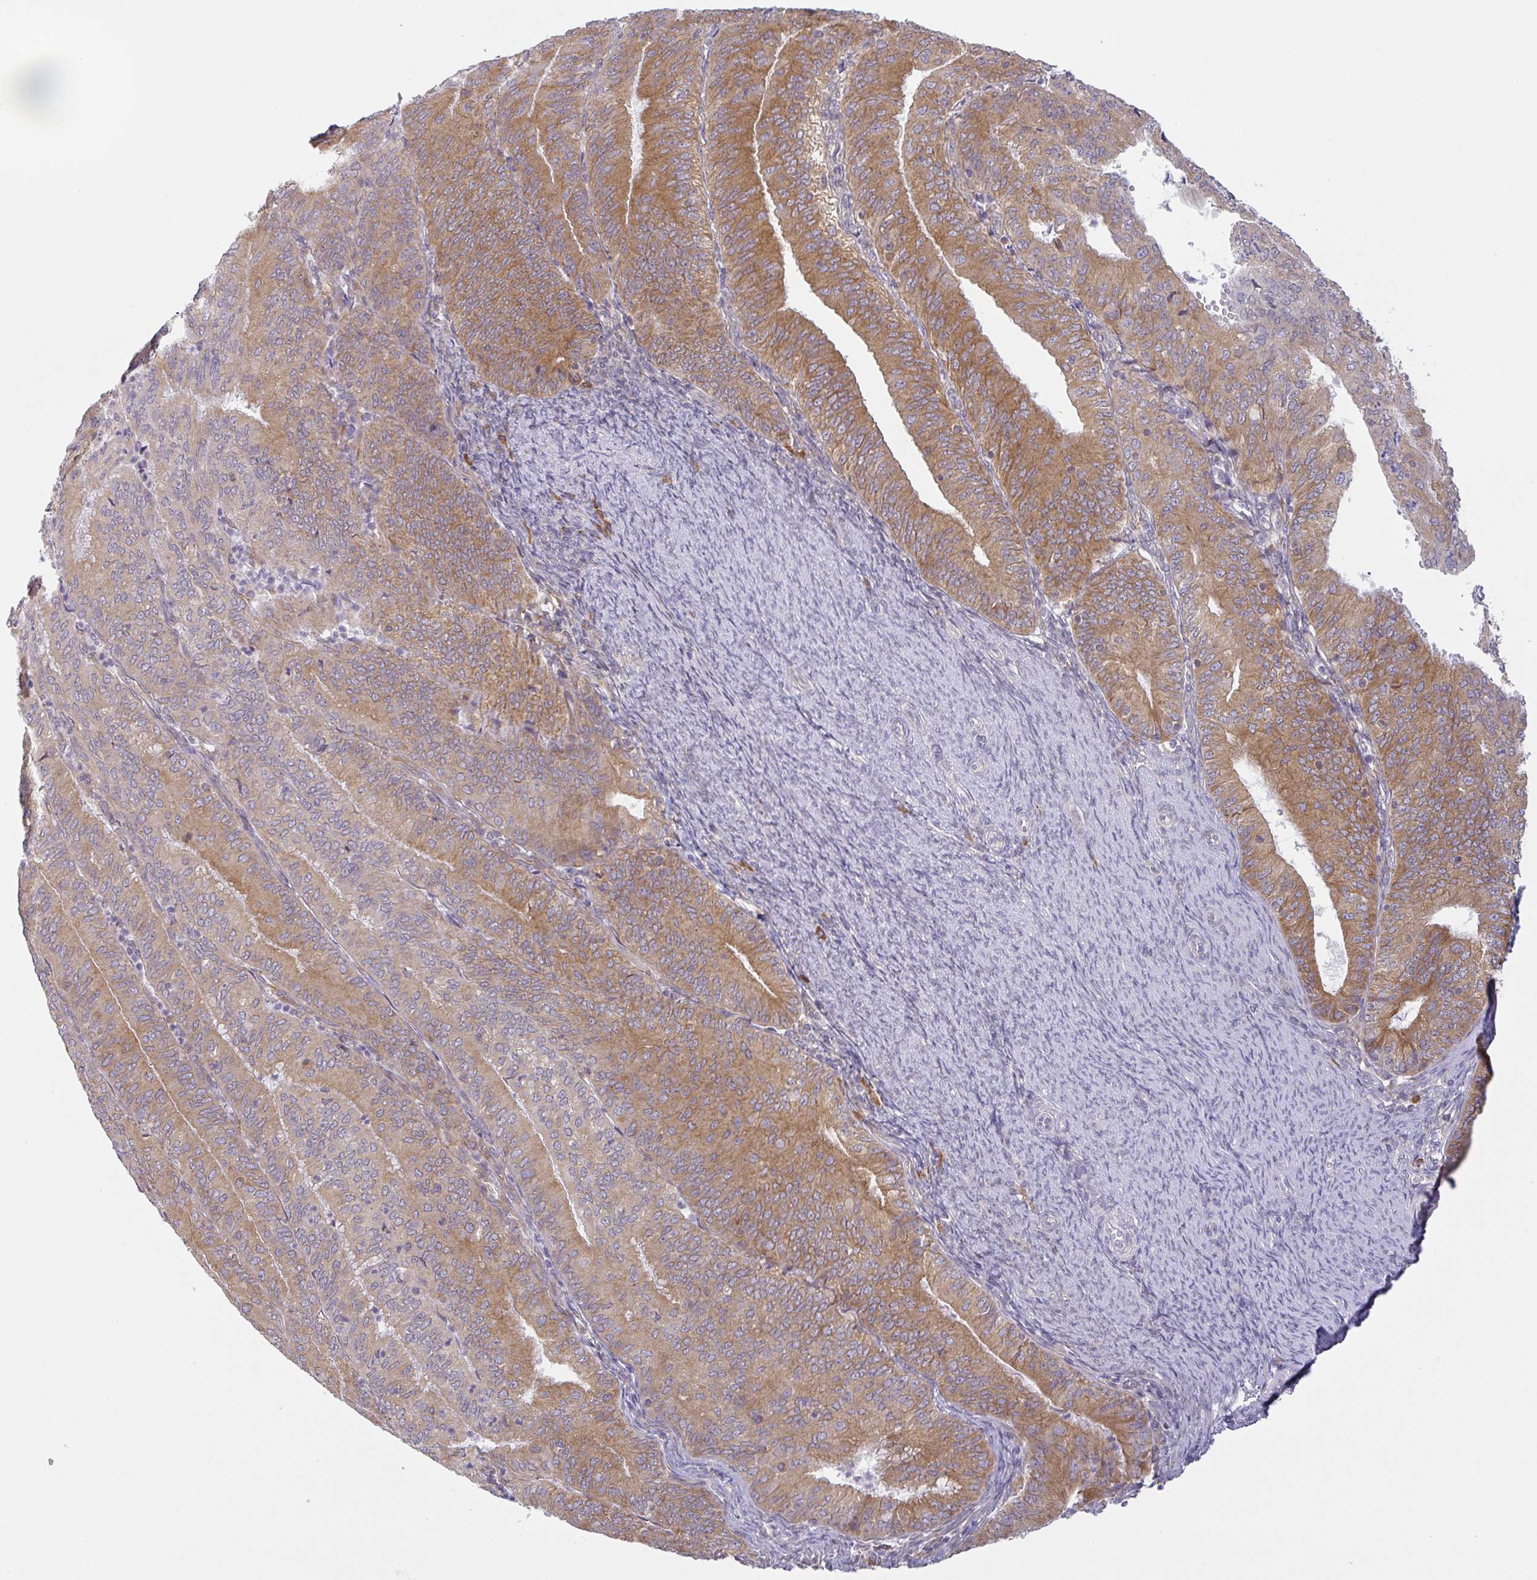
{"staining": {"intensity": "moderate", "quantity": ">75%", "location": "cytoplasmic/membranous"}, "tissue": "endometrial cancer", "cell_type": "Tumor cells", "image_type": "cancer", "snomed": [{"axis": "morphology", "description": "Adenocarcinoma, NOS"}, {"axis": "topography", "description": "Endometrium"}], "caption": "A brown stain highlights moderate cytoplasmic/membranous positivity of a protein in endometrial cancer tumor cells.", "gene": "DERL2", "patient": {"sex": "female", "age": 57}}